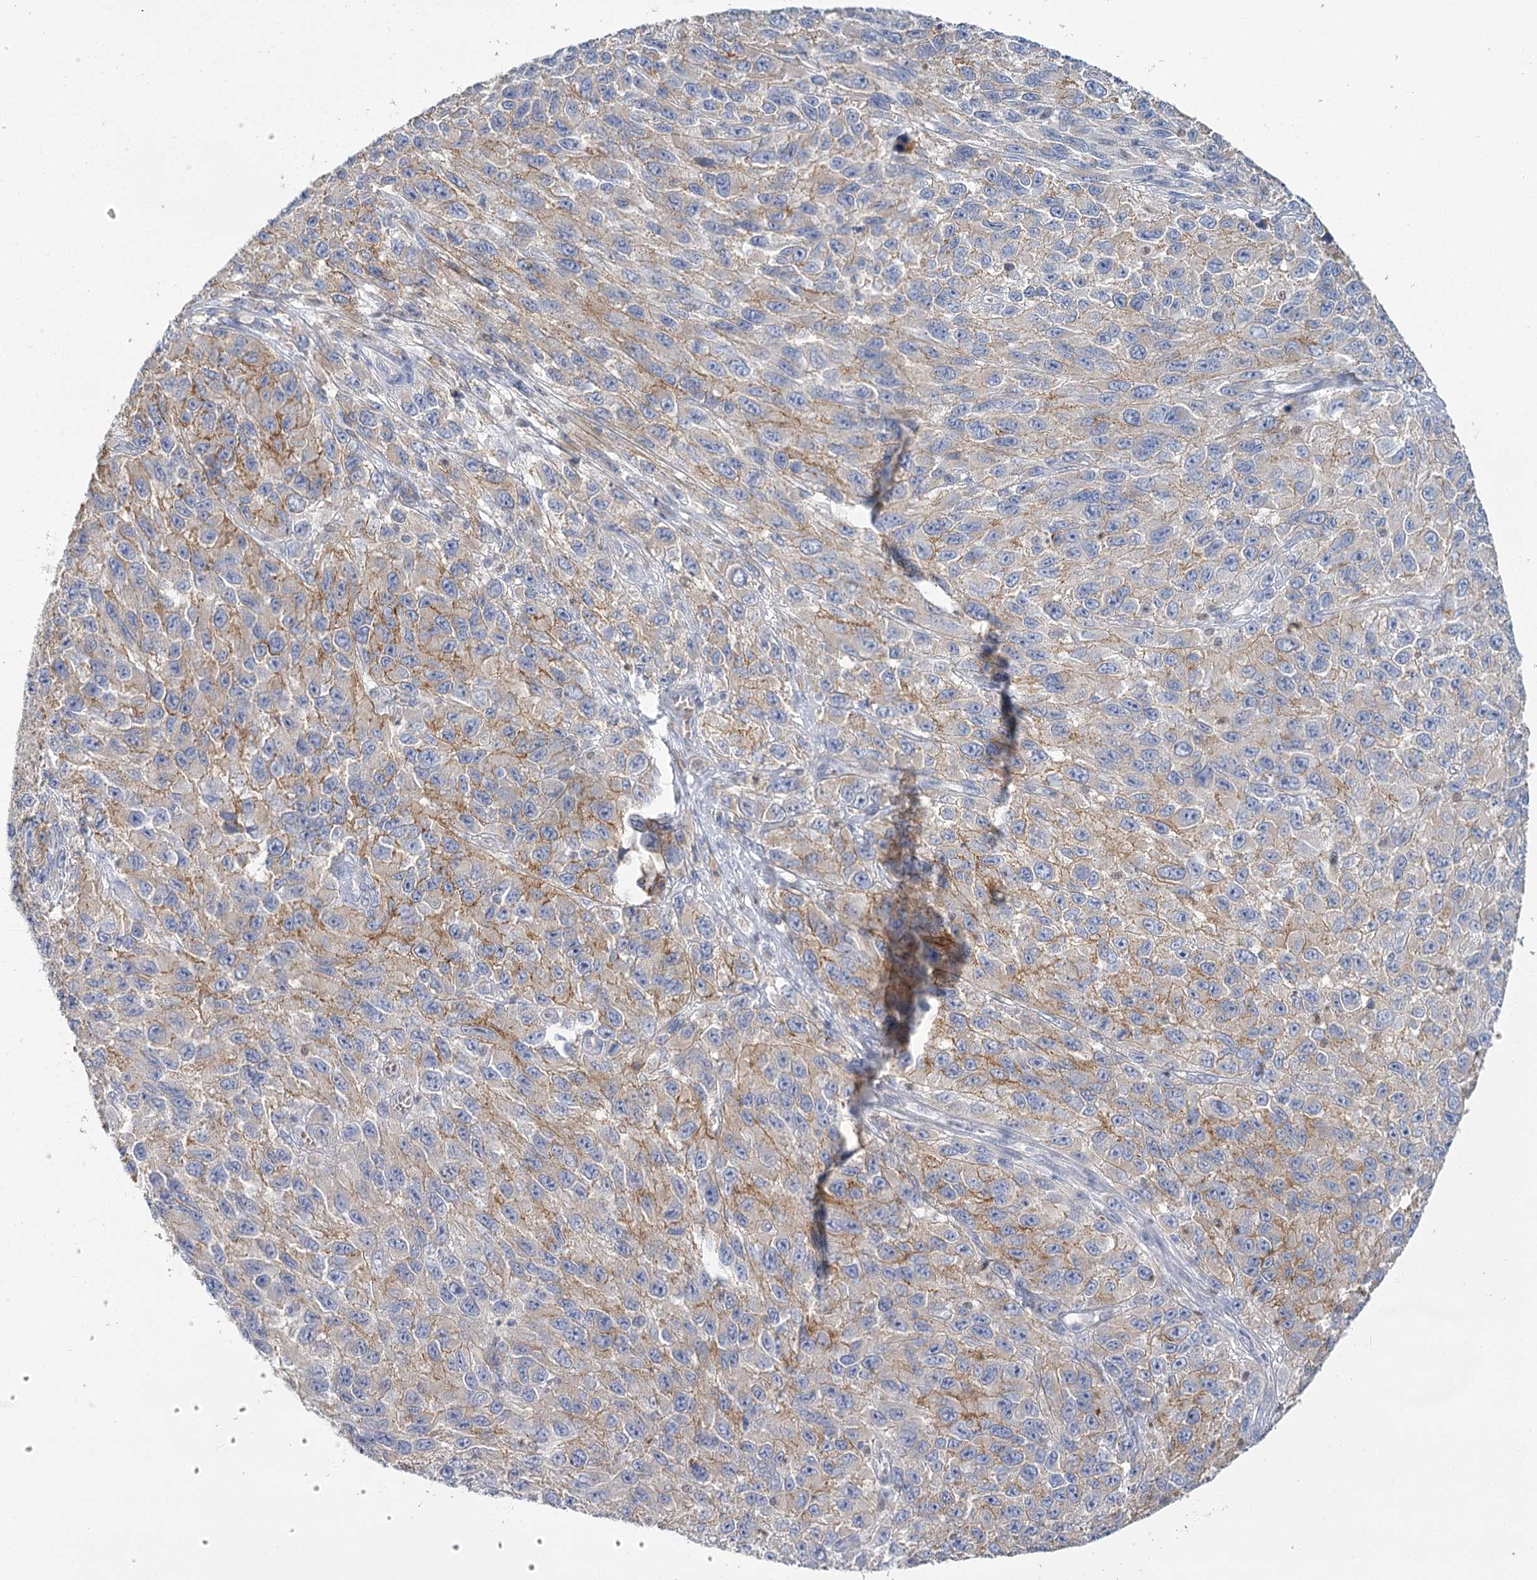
{"staining": {"intensity": "moderate", "quantity": "<25%", "location": "cytoplasmic/membranous"}, "tissue": "melanoma", "cell_type": "Tumor cells", "image_type": "cancer", "snomed": [{"axis": "morphology", "description": "Normal tissue, NOS"}, {"axis": "morphology", "description": "Malignant melanoma, NOS"}, {"axis": "topography", "description": "Skin"}], "caption": "The photomicrograph exhibits immunohistochemical staining of melanoma. There is moderate cytoplasmic/membranous positivity is seen in approximately <25% of tumor cells.", "gene": "IGSF3", "patient": {"sex": "female", "age": 96}}